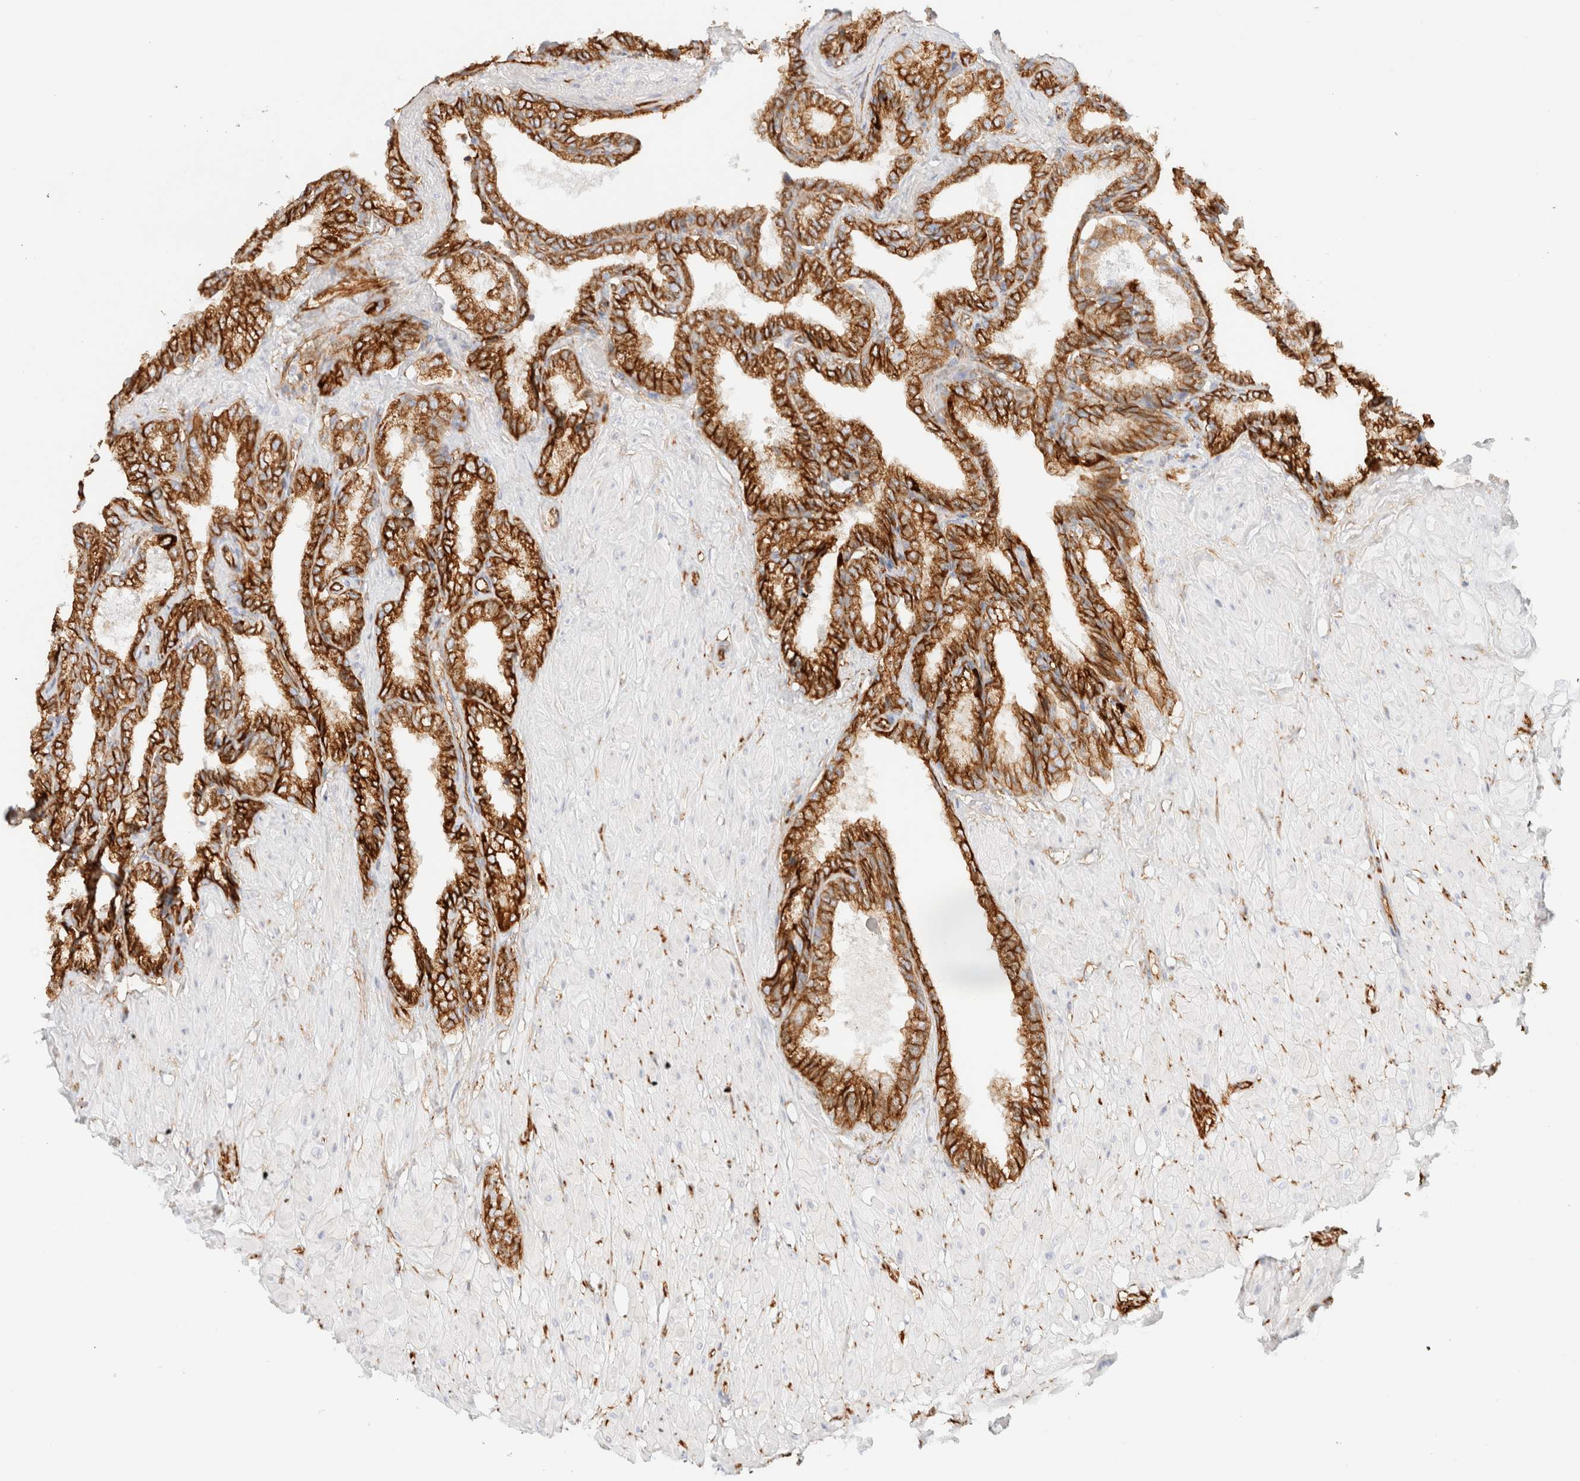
{"staining": {"intensity": "strong", "quantity": ">75%", "location": "cytoplasmic/membranous"}, "tissue": "seminal vesicle", "cell_type": "Glandular cells", "image_type": "normal", "snomed": [{"axis": "morphology", "description": "Normal tissue, NOS"}, {"axis": "topography", "description": "Seminal veicle"}], "caption": "This is an image of immunohistochemistry staining of normal seminal vesicle, which shows strong staining in the cytoplasmic/membranous of glandular cells.", "gene": "CYB5R4", "patient": {"sex": "male", "age": 46}}